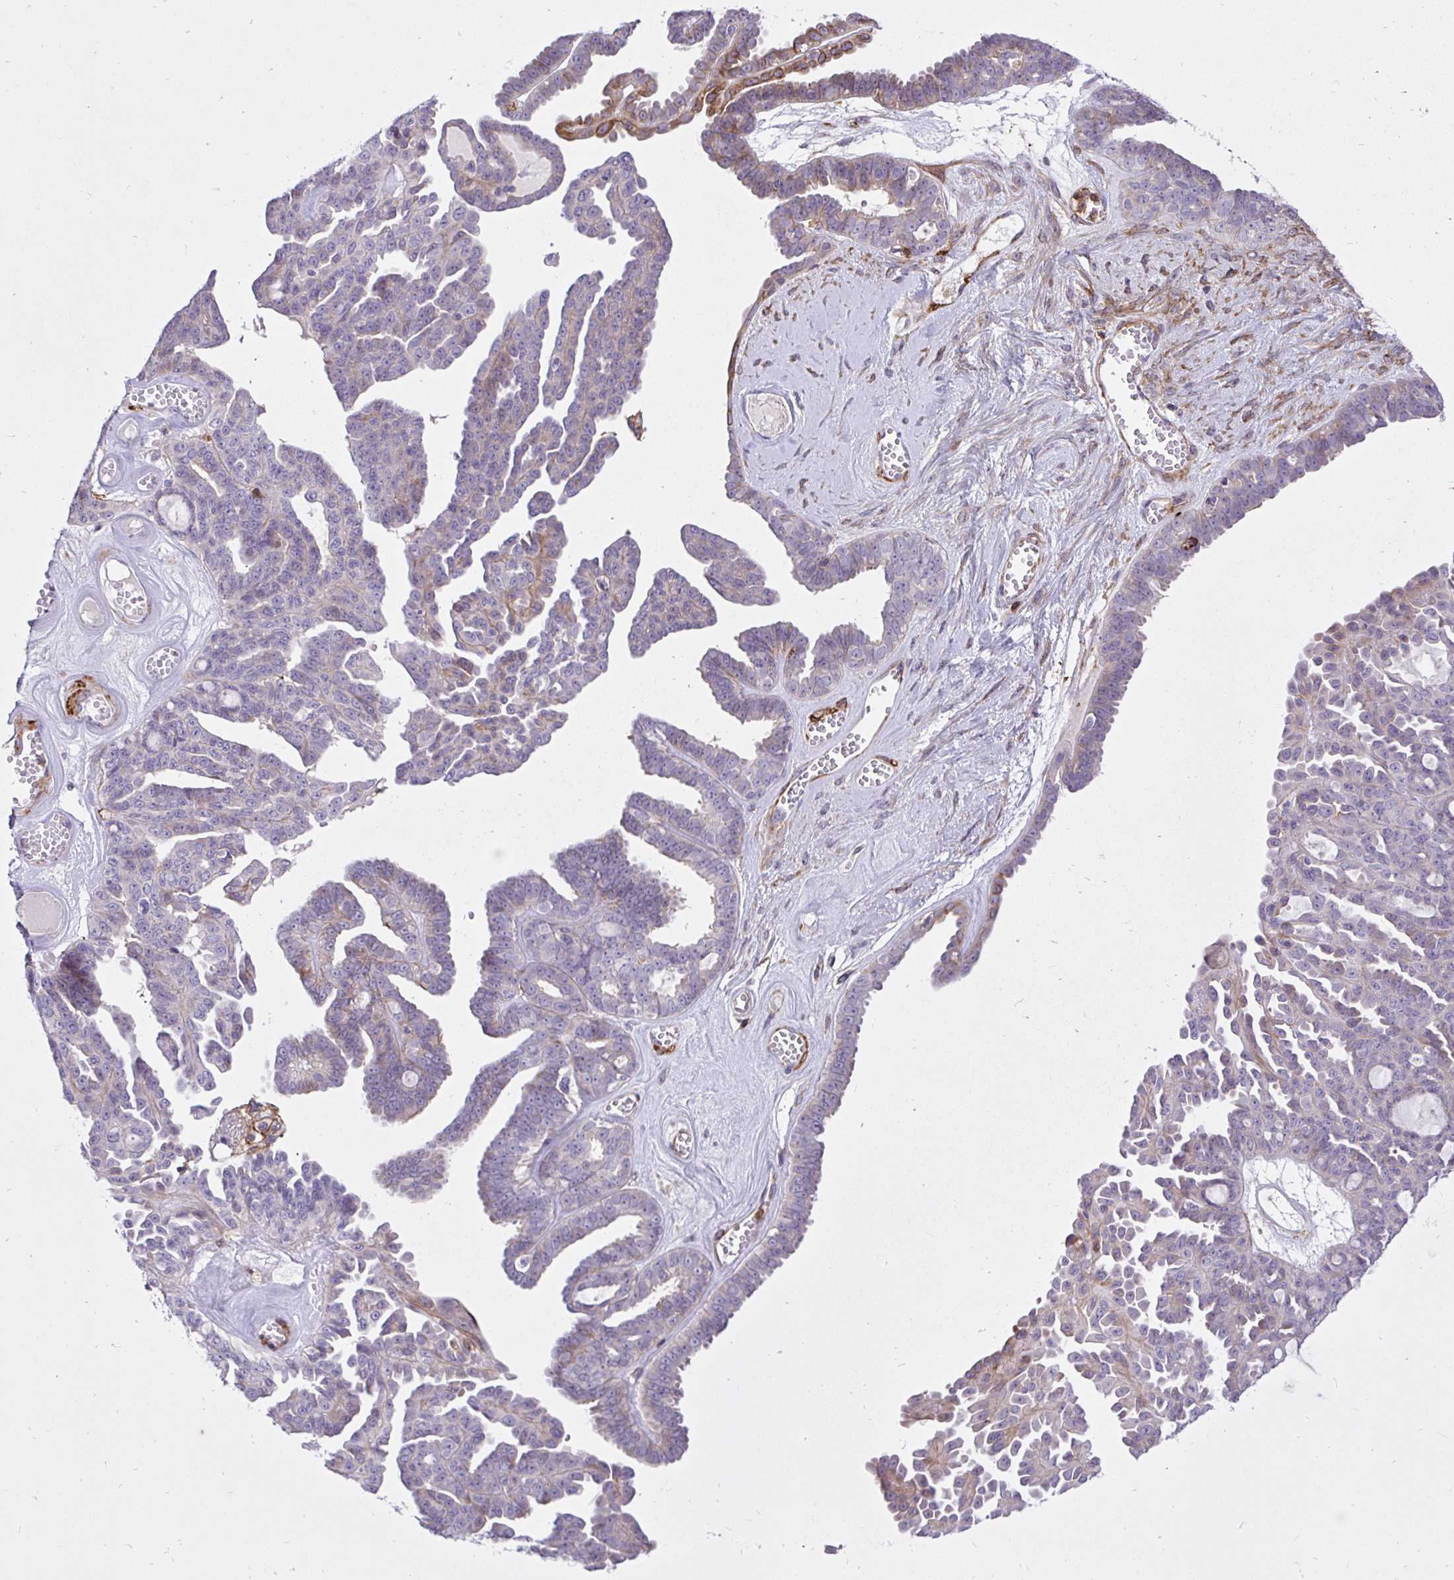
{"staining": {"intensity": "negative", "quantity": "none", "location": "none"}, "tissue": "ovarian cancer", "cell_type": "Tumor cells", "image_type": "cancer", "snomed": [{"axis": "morphology", "description": "Cystadenocarcinoma, serous, NOS"}, {"axis": "topography", "description": "Ovary"}], "caption": "Serous cystadenocarcinoma (ovarian) stained for a protein using IHC displays no staining tumor cells.", "gene": "ERI1", "patient": {"sex": "female", "age": 71}}